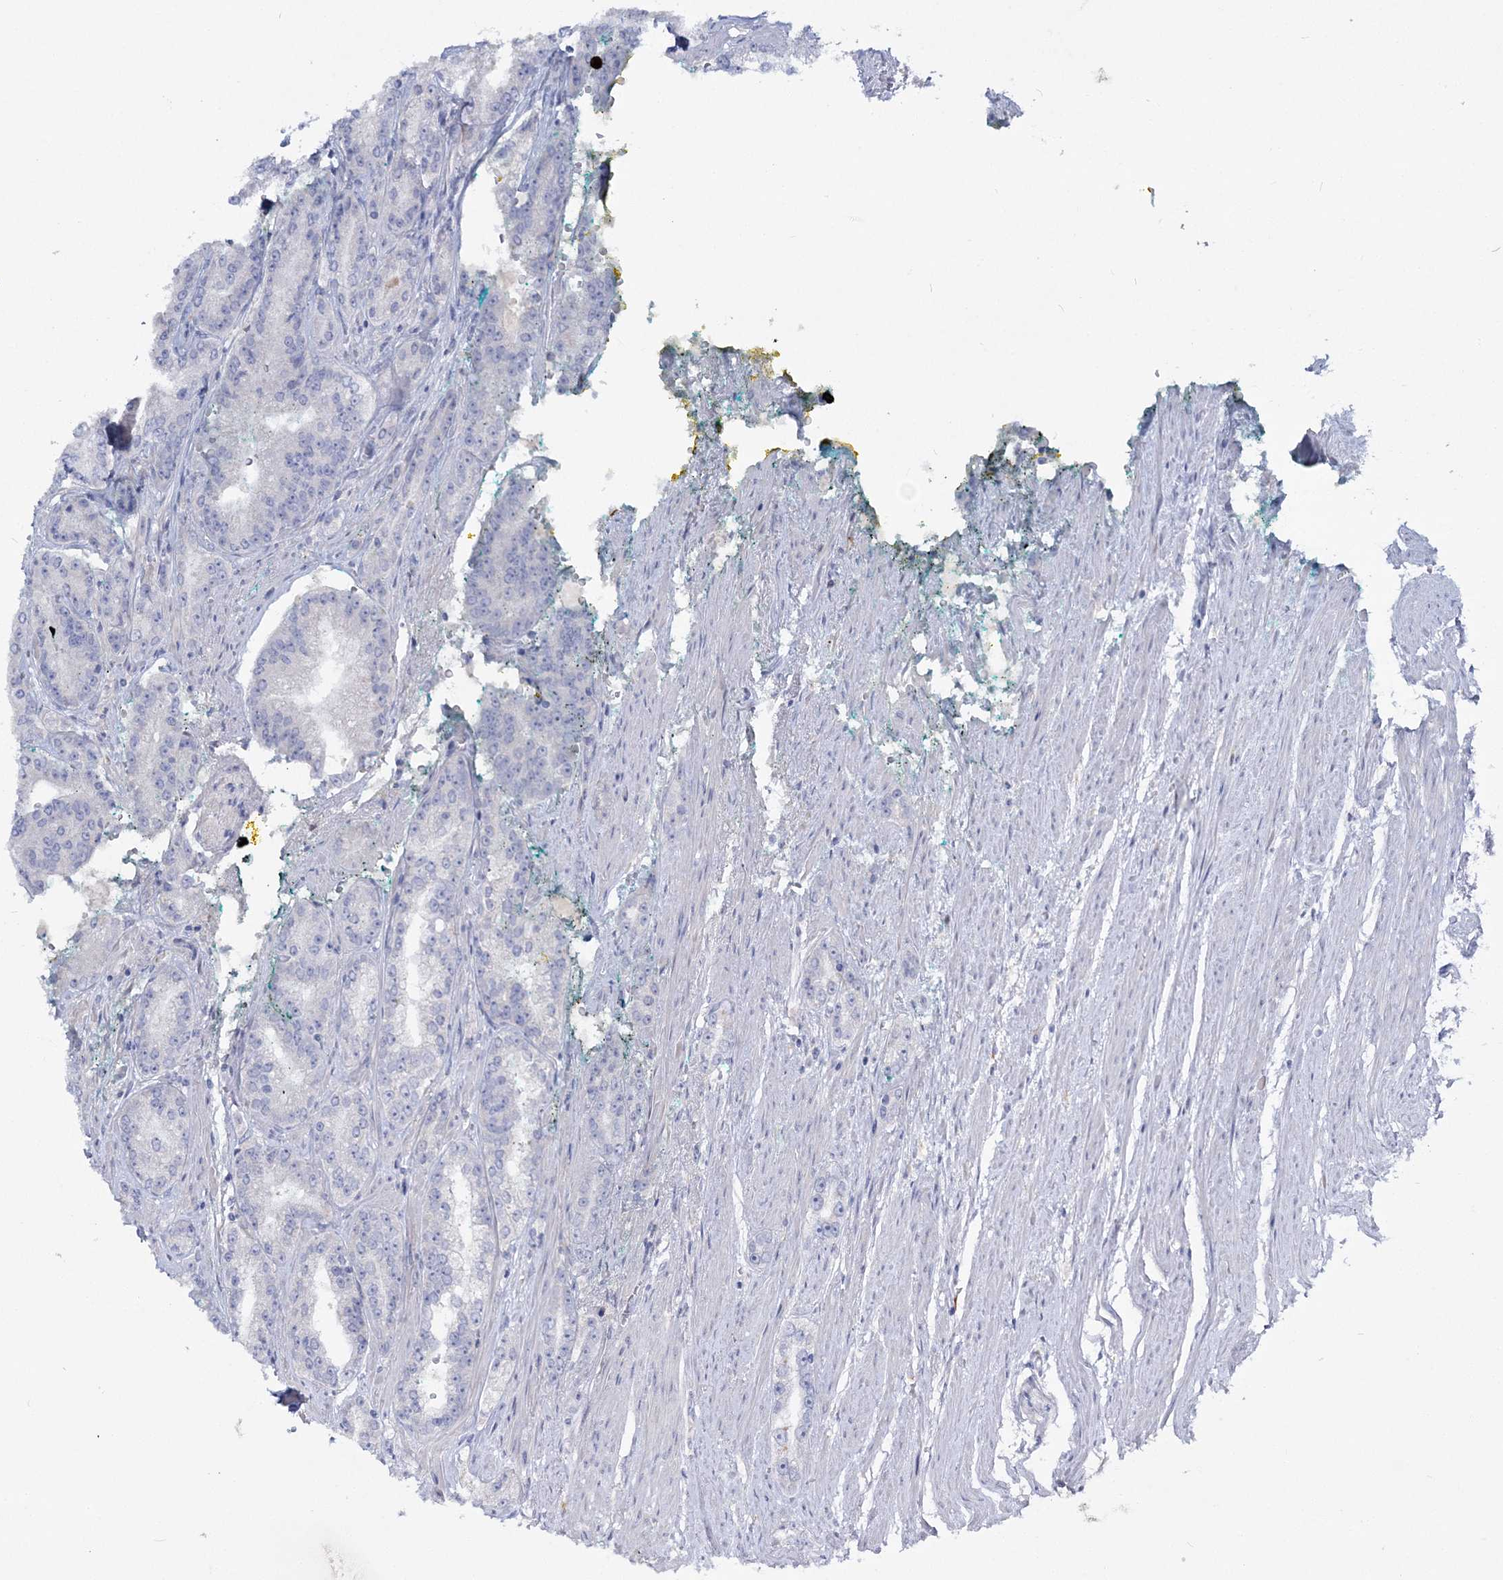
{"staining": {"intensity": "negative", "quantity": "none", "location": "none"}, "tissue": "prostate cancer", "cell_type": "Tumor cells", "image_type": "cancer", "snomed": [{"axis": "morphology", "description": "Adenocarcinoma, High grade"}, {"axis": "topography", "description": "Prostate"}], "caption": "The image displays no staining of tumor cells in prostate cancer (adenocarcinoma (high-grade)). (Brightfield microscopy of DAB (3,3'-diaminobenzidine) IHC at high magnification).", "gene": "WDSUB1", "patient": {"sex": "male", "age": 71}}